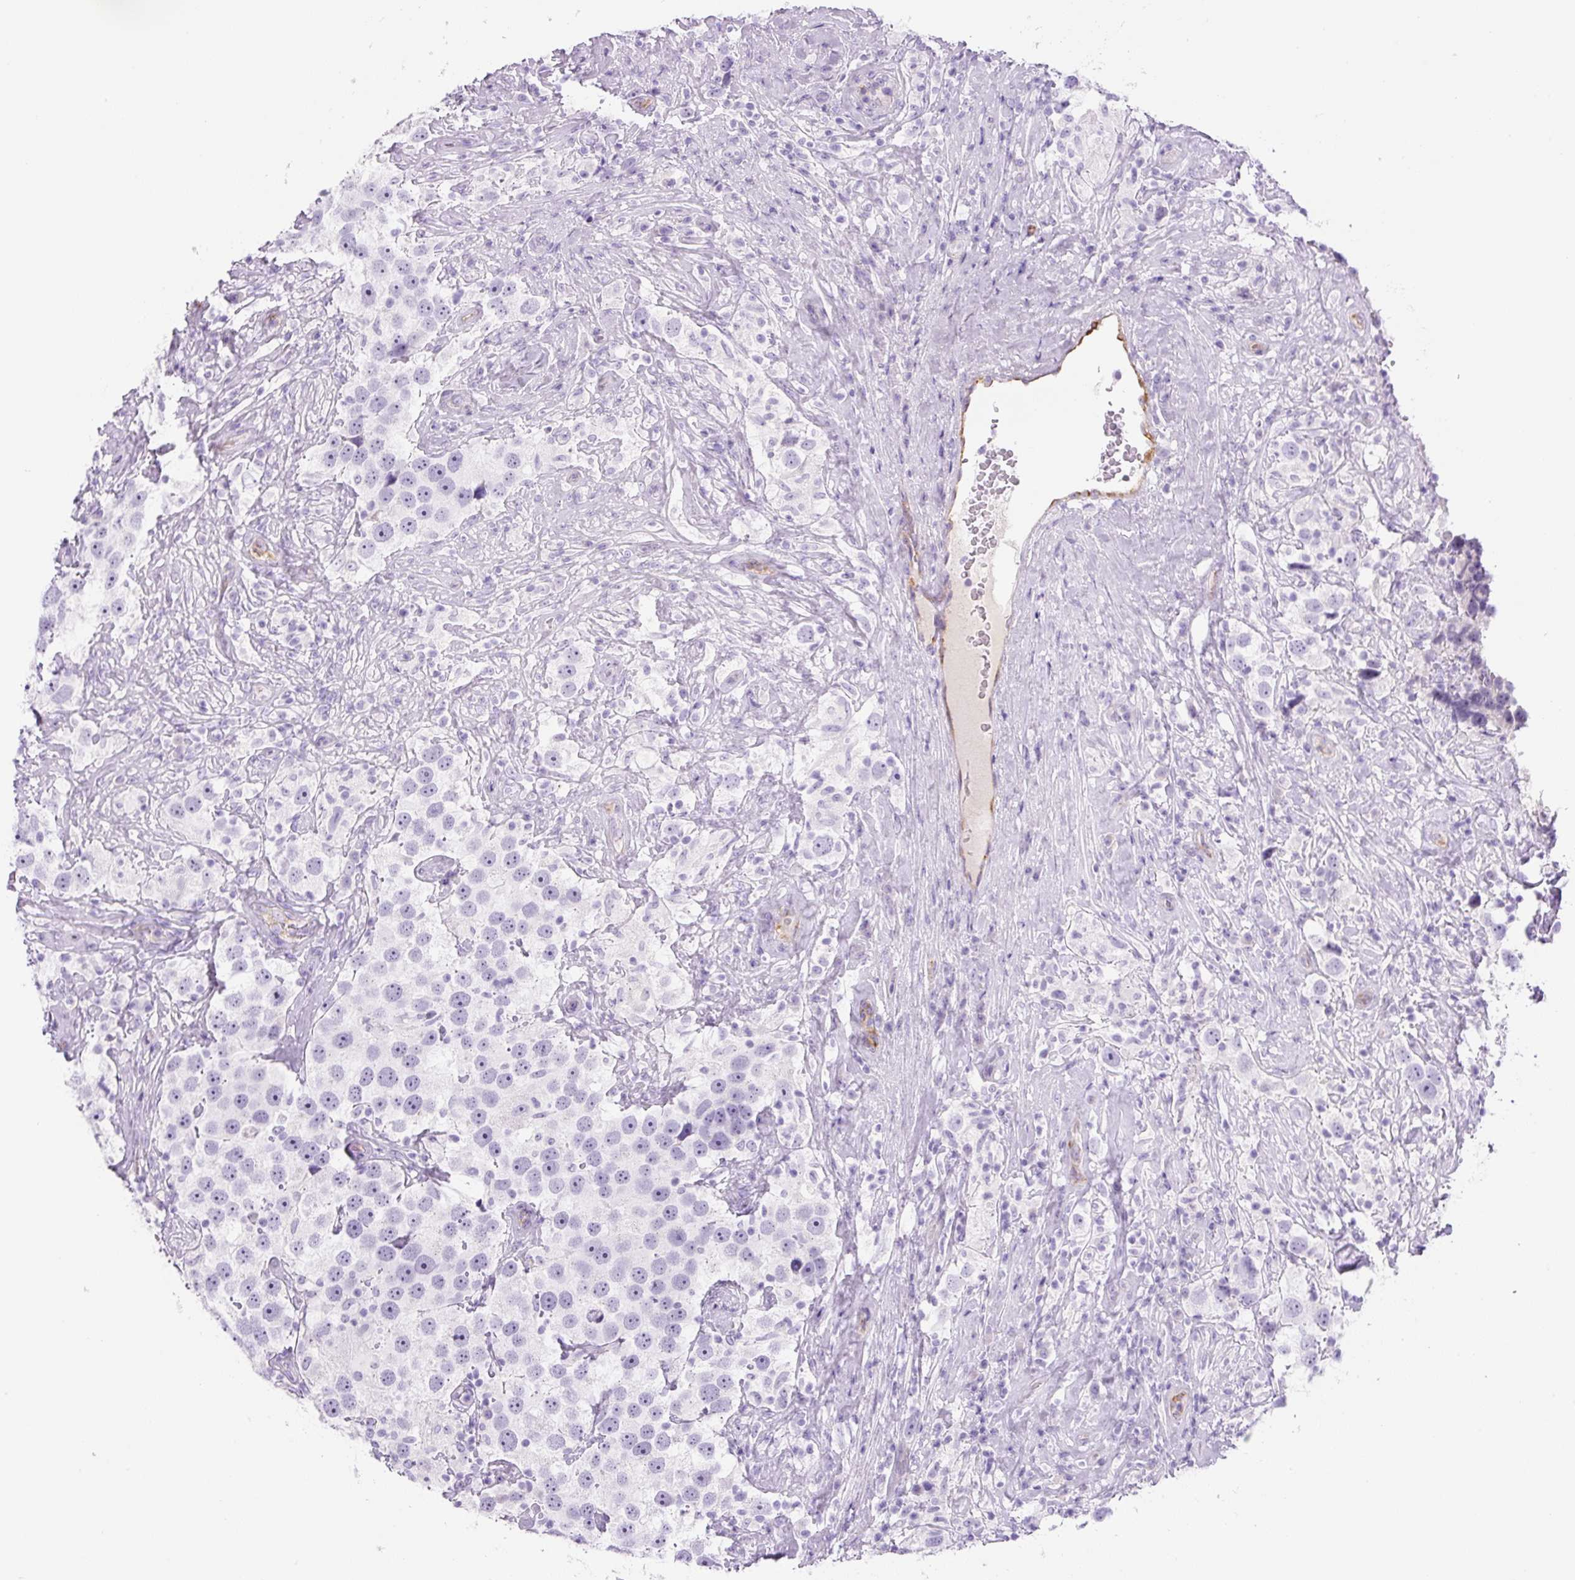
{"staining": {"intensity": "negative", "quantity": "none", "location": "none"}, "tissue": "testis cancer", "cell_type": "Tumor cells", "image_type": "cancer", "snomed": [{"axis": "morphology", "description": "Seminoma, NOS"}, {"axis": "topography", "description": "Testis"}], "caption": "This is an immunohistochemistry (IHC) histopathology image of seminoma (testis). There is no expression in tumor cells.", "gene": "RSPO4", "patient": {"sex": "male", "age": 49}}